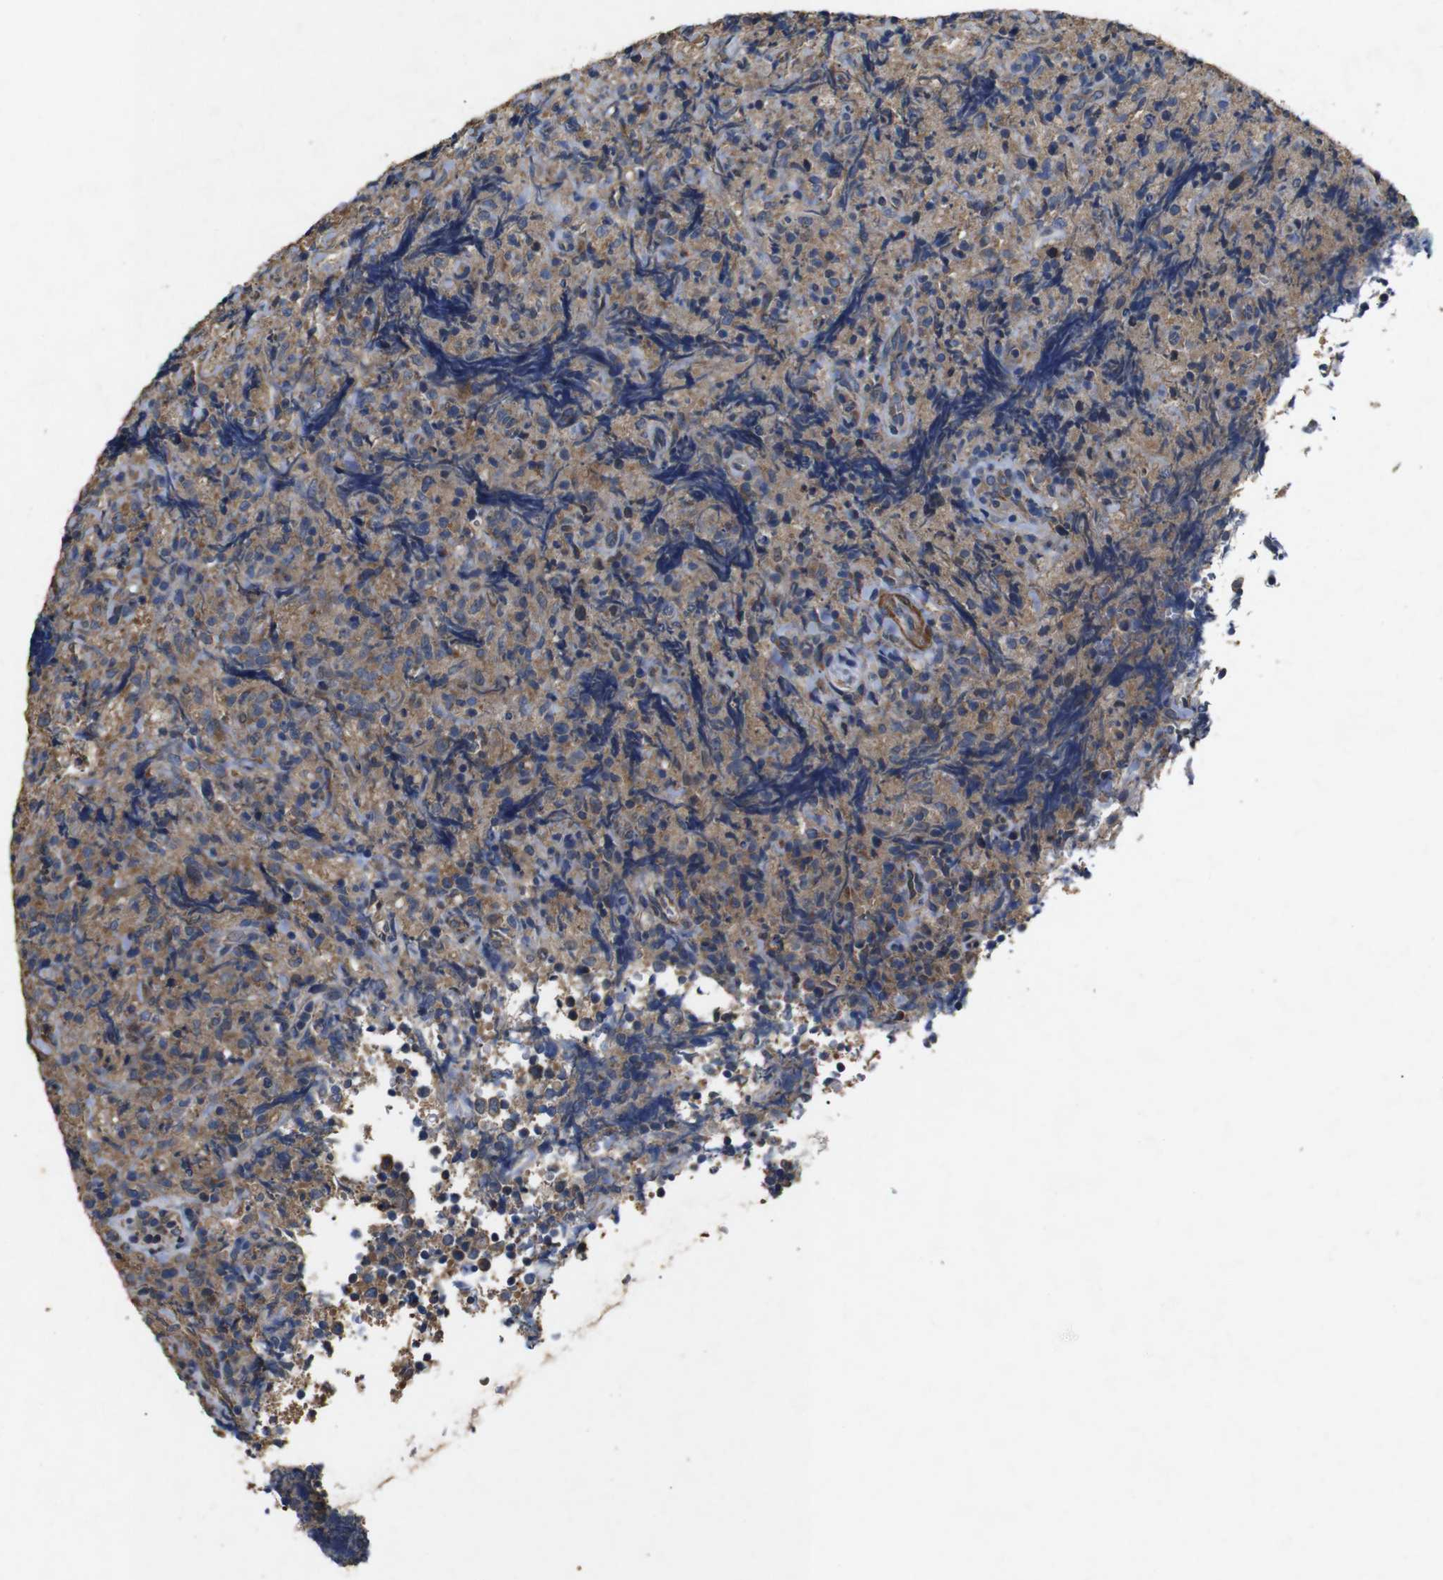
{"staining": {"intensity": "moderate", "quantity": ">75%", "location": "cytoplasmic/membranous"}, "tissue": "lymphoma", "cell_type": "Tumor cells", "image_type": "cancer", "snomed": [{"axis": "morphology", "description": "Malignant lymphoma, non-Hodgkin's type, High grade"}, {"axis": "topography", "description": "Tonsil"}], "caption": "Malignant lymphoma, non-Hodgkin's type (high-grade) stained with DAB (3,3'-diaminobenzidine) immunohistochemistry exhibits medium levels of moderate cytoplasmic/membranous positivity in approximately >75% of tumor cells.", "gene": "BNIP3", "patient": {"sex": "female", "age": 36}}